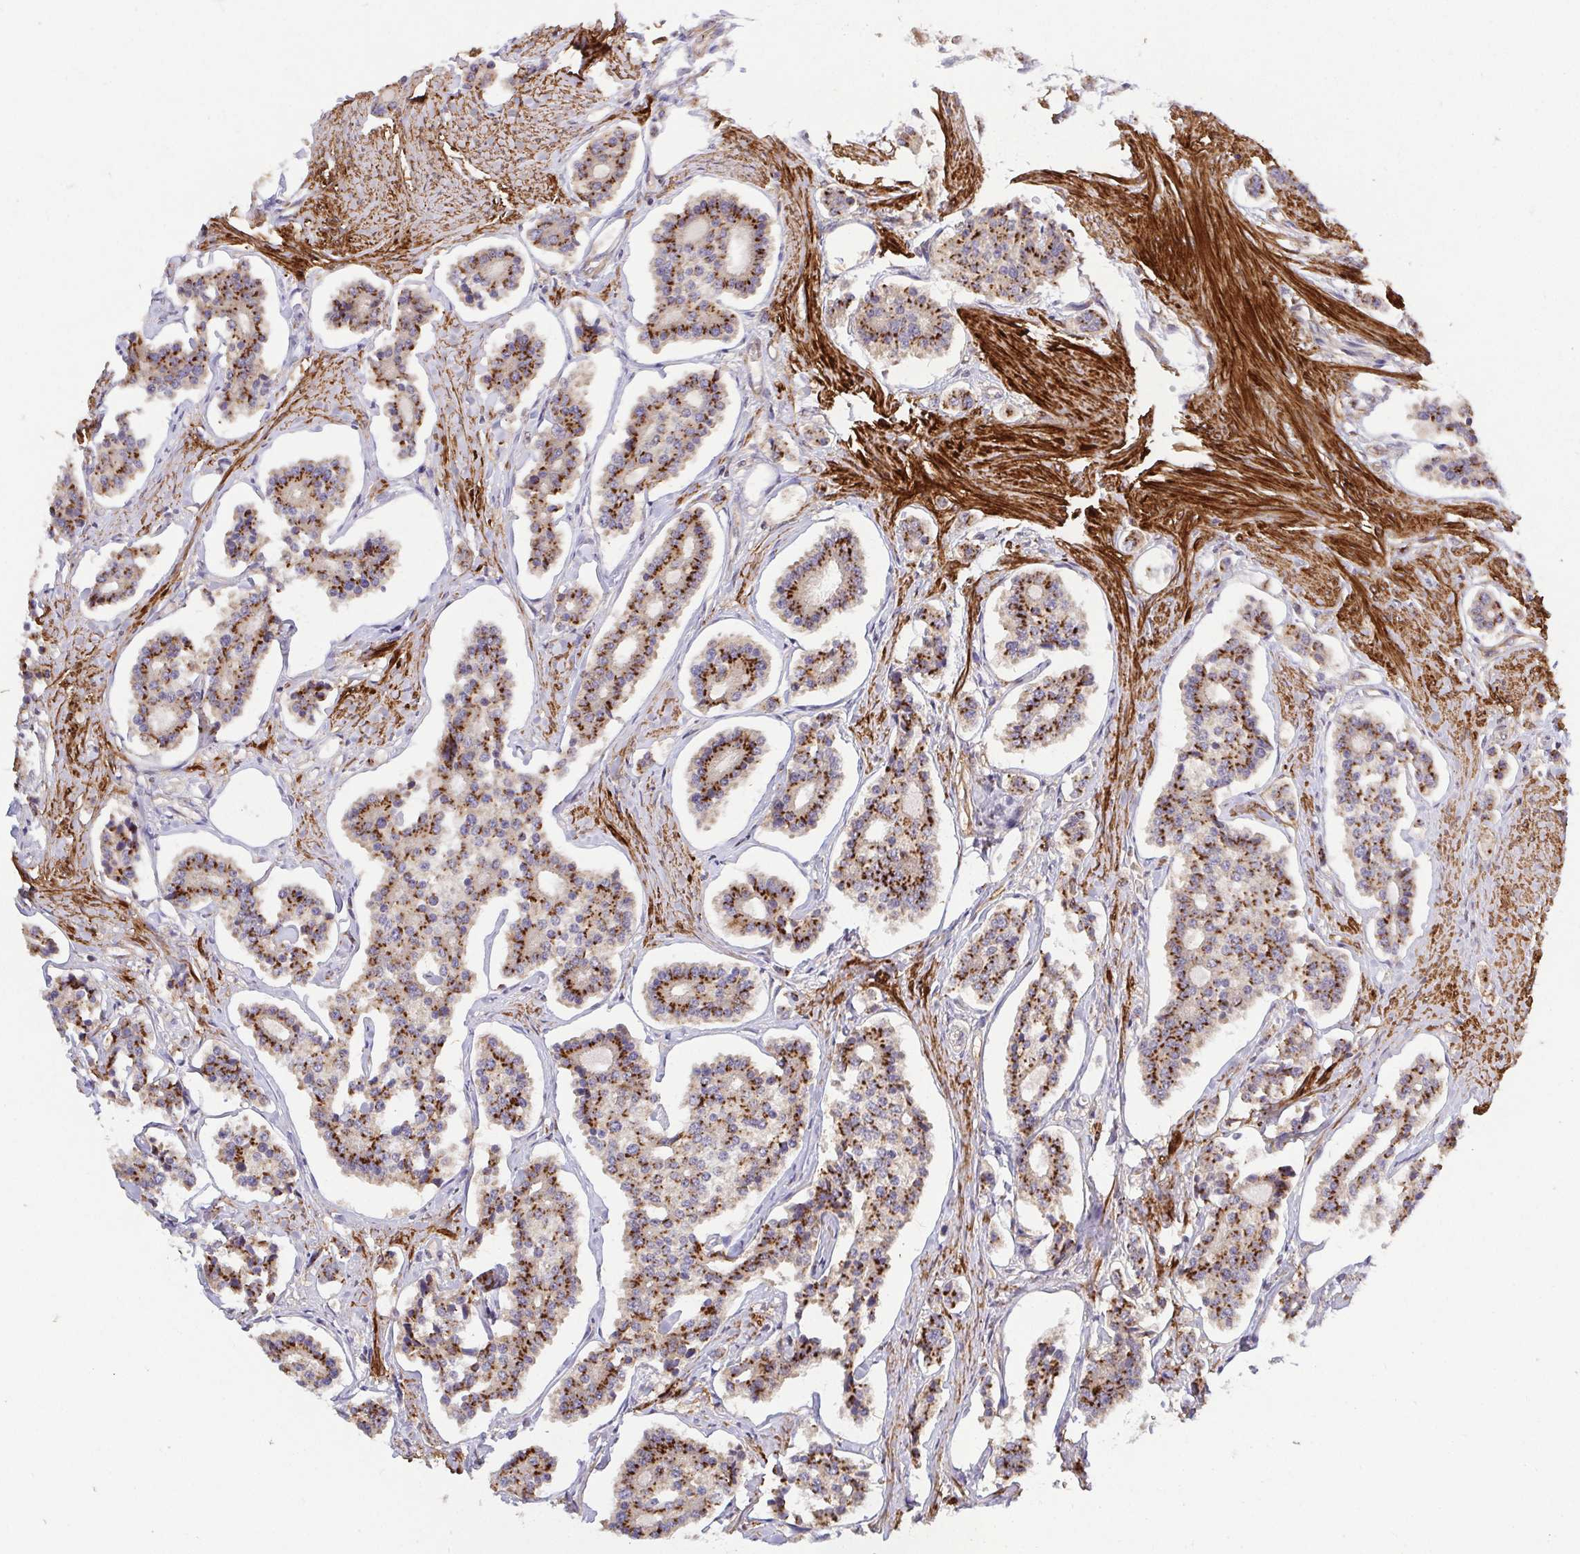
{"staining": {"intensity": "strong", "quantity": ">75%", "location": "cytoplasmic/membranous"}, "tissue": "carcinoid", "cell_type": "Tumor cells", "image_type": "cancer", "snomed": [{"axis": "morphology", "description": "Carcinoid, malignant, NOS"}, {"axis": "topography", "description": "Small intestine"}], "caption": "This is an image of immunohistochemistry (IHC) staining of carcinoid (malignant), which shows strong expression in the cytoplasmic/membranous of tumor cells.", "gene": "TM9SF4", "patient": {"sex": "female", "age": 65}}